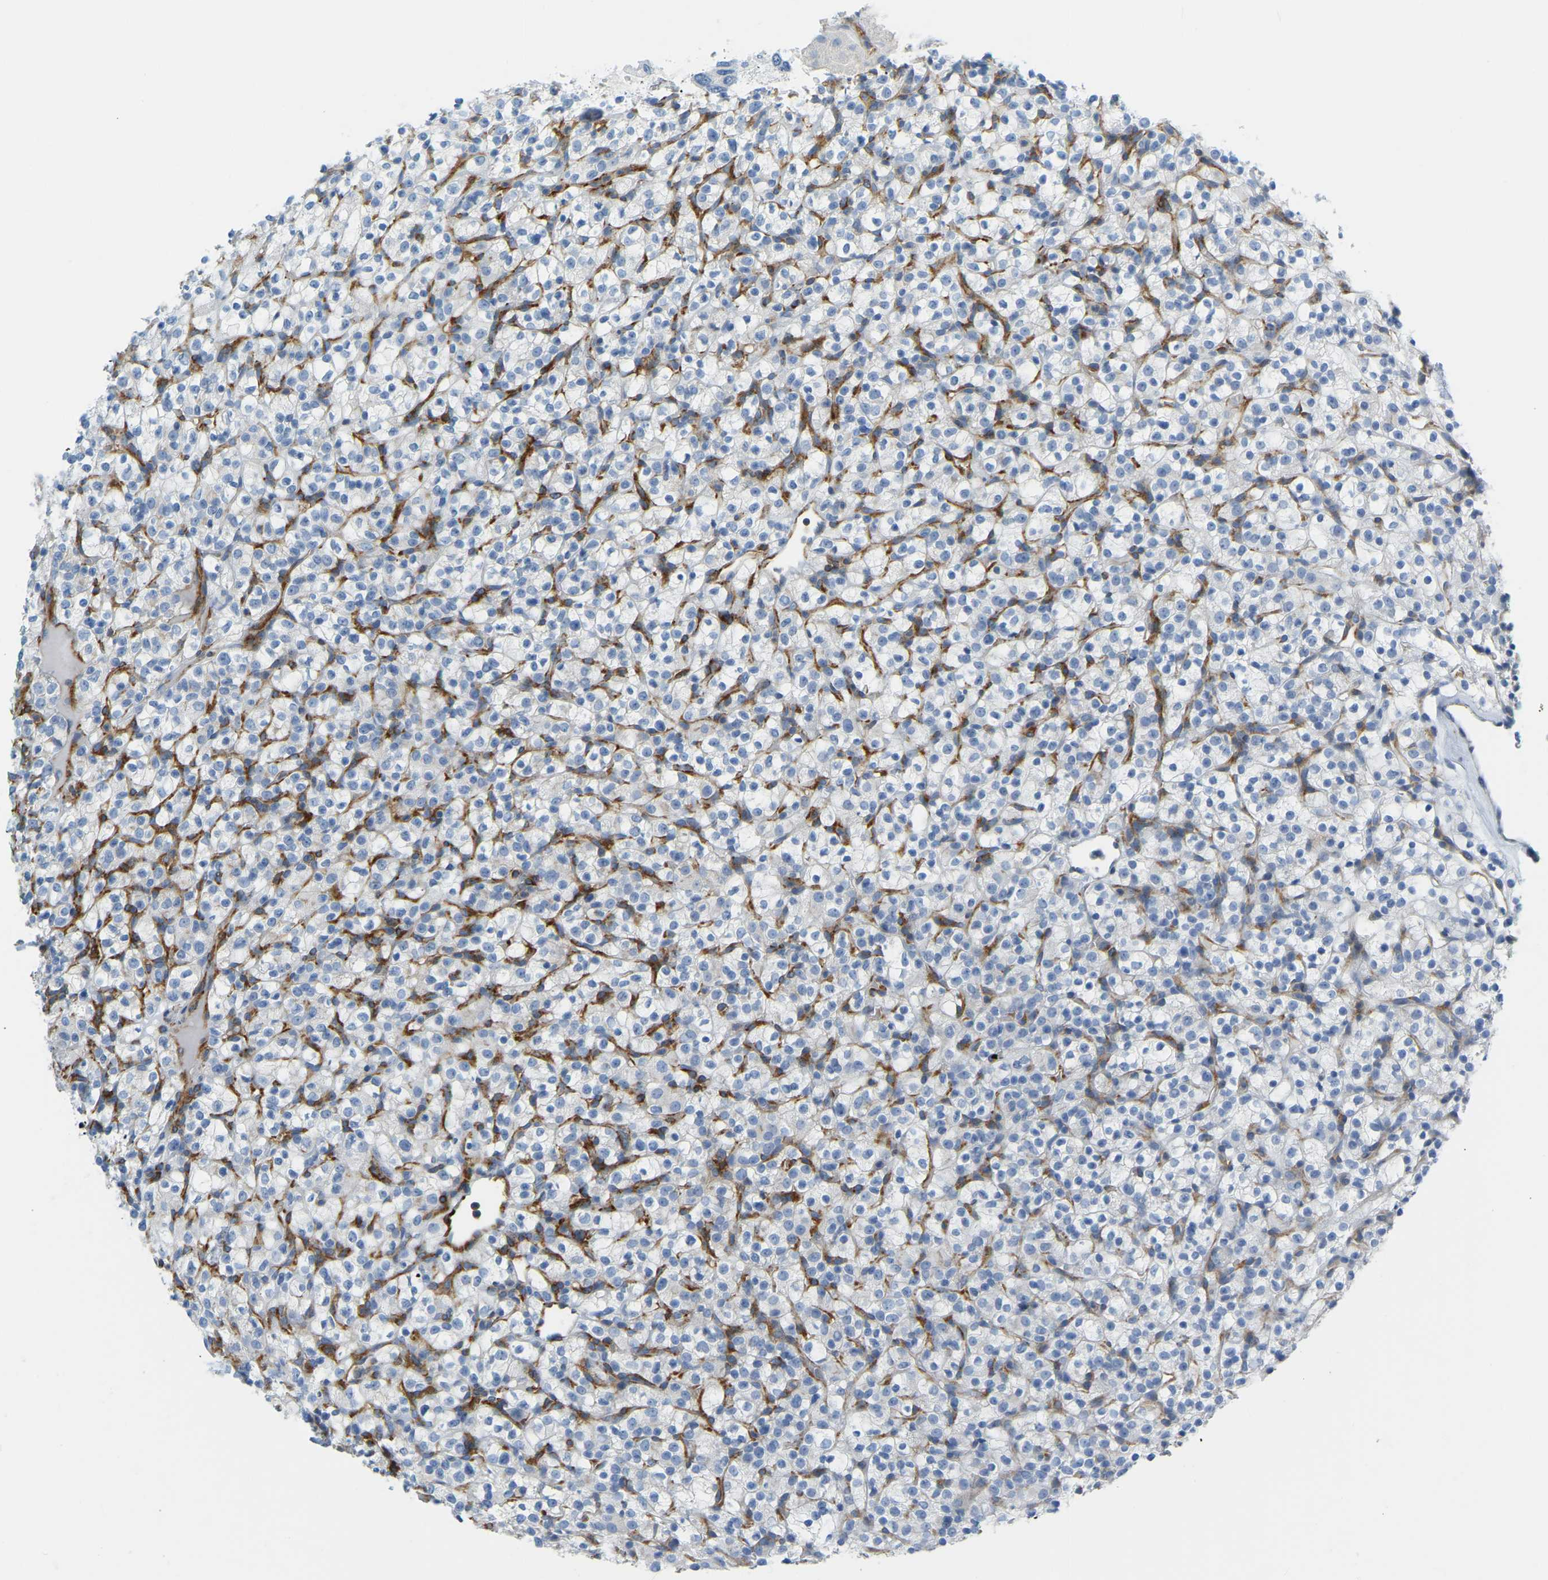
{"staining": {"intensity": "weak", "quantity": "<25%", "location": "cytoplasmic/membranous"}, "tissue": "renal cancer", "cell_type": "Tumor cells", "image_type": "cancer", "snomed": [{"axis": "morphology", "description": "Normal tissue, NOS"}, {"axis": "morphology", "description": "Adenocarcinoma, NOS"}, {"axis": "topography", "description": "Kidney"}], "caption": "This is a photomicrograph of IHC staining of renal adenocarcinoma, which shows no expression in tumor cells.", "gene": "MYL3", "patient": {"sex": "female", "age": 72}}